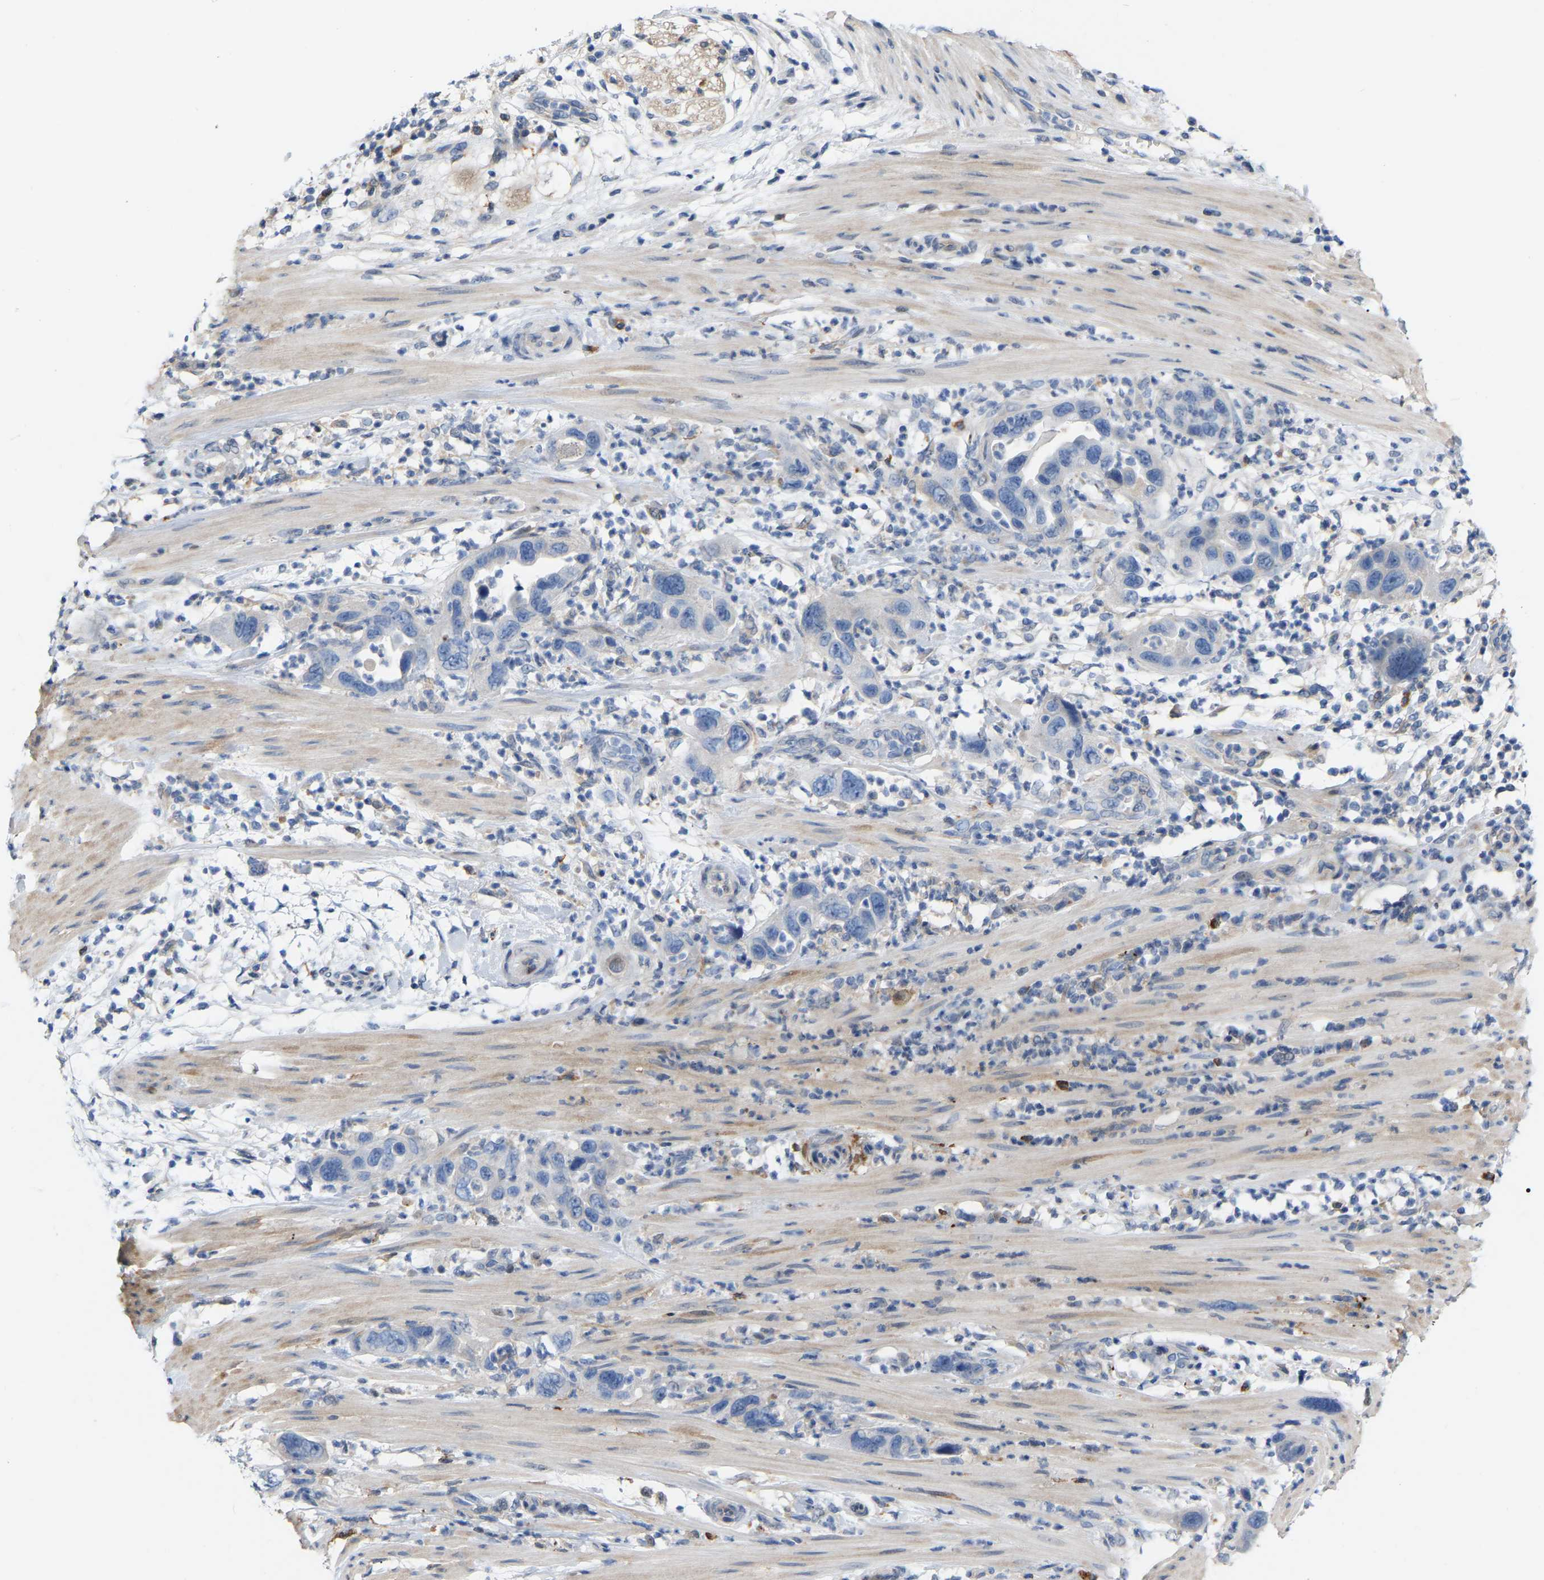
{"staining": {"intensity": "moderate", "quantity": "<25%", "location": "cytoplasmic/membranous"}, "tissue": "pancreatic cancer", "cell_type": "Tumor cells", "image_type": "cancer", "snomed": [{"axis": "morphology", "description": "Adenocarcinoma, NOS"}, {"axis": "topography", "description": "Pancreas"}], "caption": "This histopathology image shows IHC staining of human adenocarcinoma (pancreatic), with low moderate cytoplasmic/membranous expression in approximately <25% of tumor cells.", "gene": "ABTB2", "patient": {"sex": "female", "age": 71}}